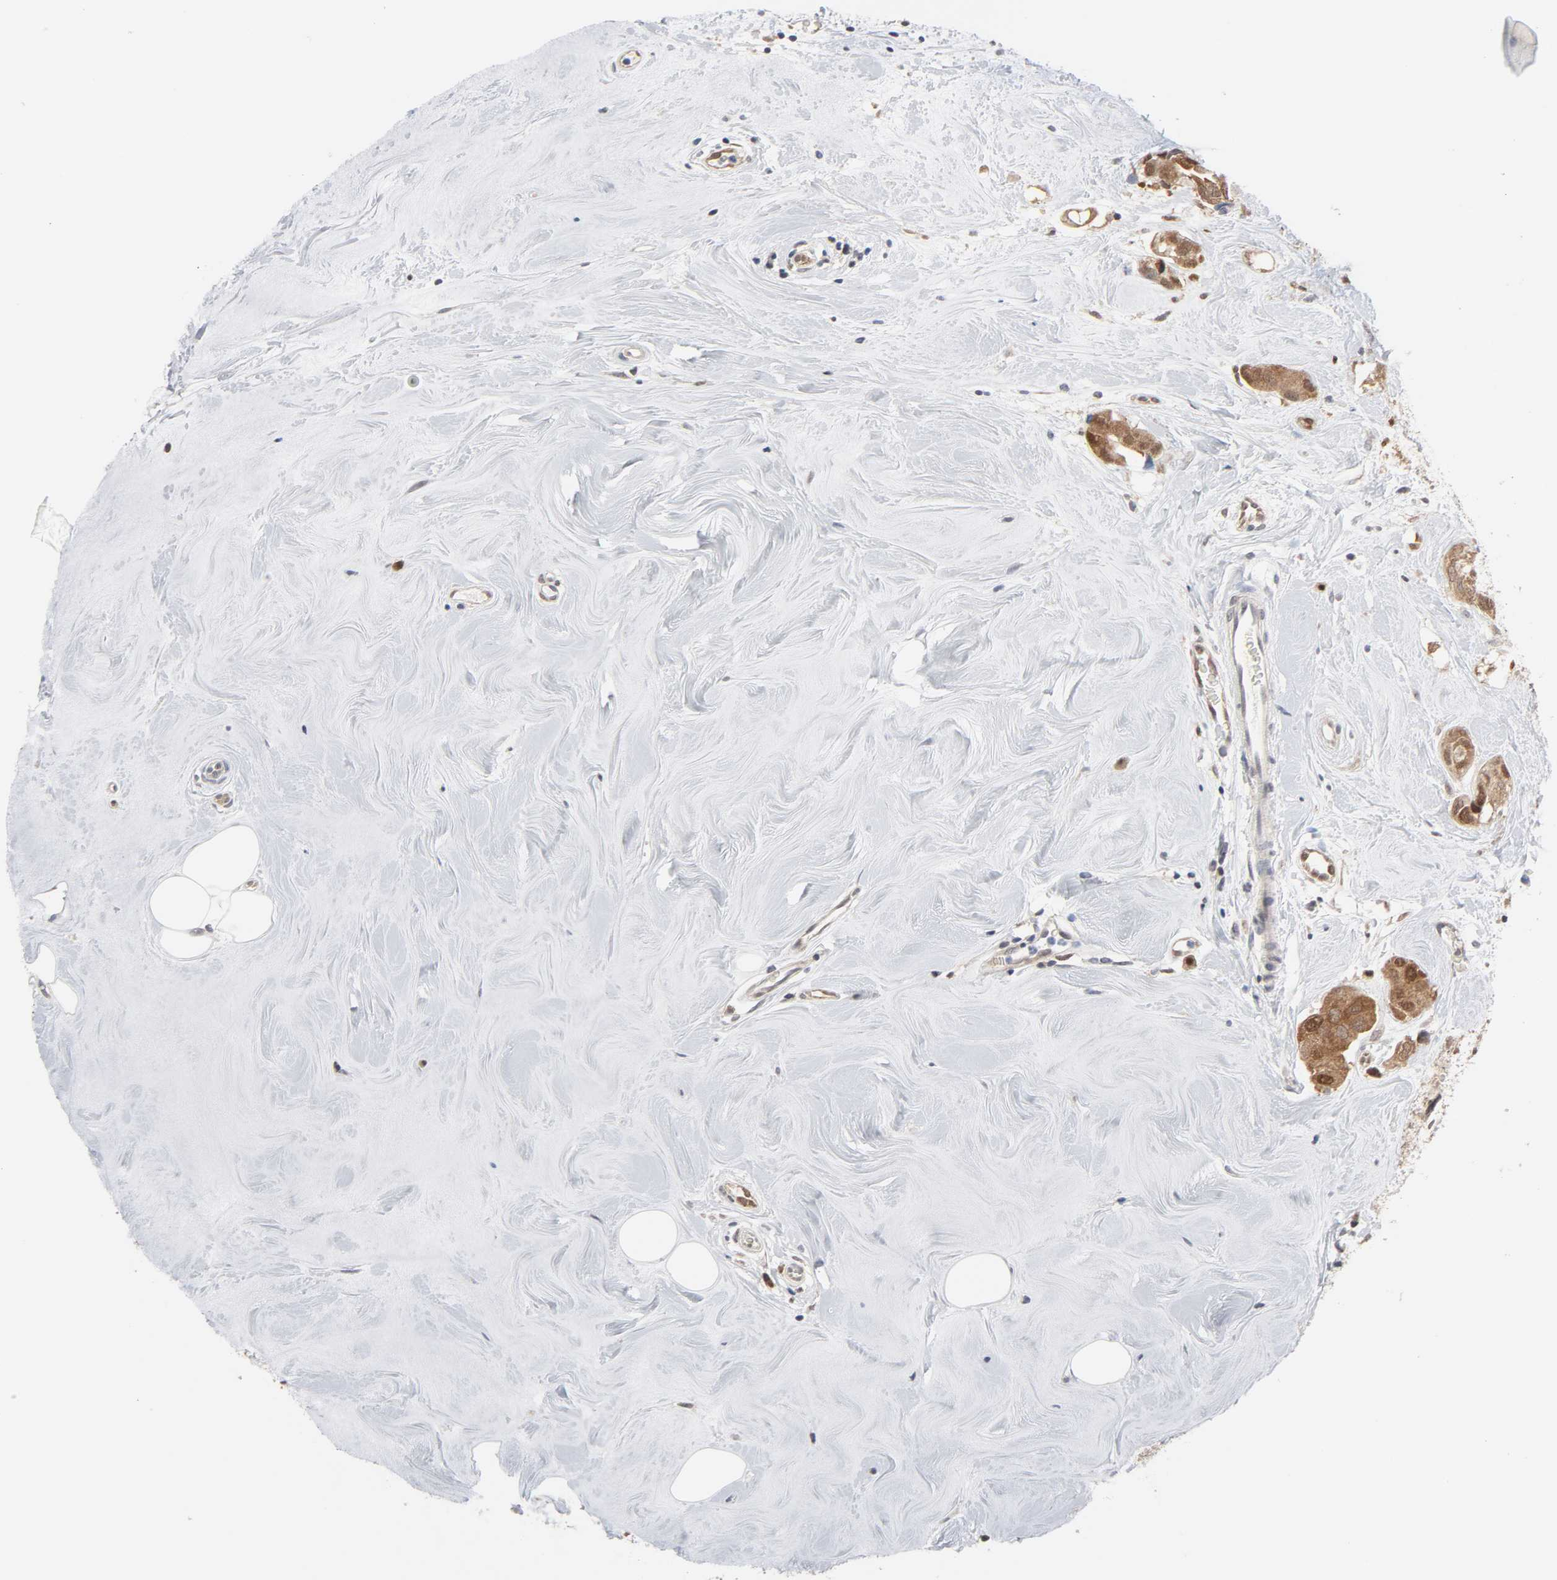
{"staining": {"intensity": "moderate", "quantity": ">75%", "location": "cytoplasmic/membranous,nuclear"}, "tissue": "breast cancer", "cell_type": "Tumor cells", "image_type": "cancer", "snomed": [{"axis": "morphology", "description": "Duct carcinoma"}, {"axis": "topography", "description": "Breast"}], "caption": "Human breast cancer (invasive ductal carcinoma) stained with a protein marker reveals moderate staining in tumor cells.", "gene": "PRDX1", "patient": {"sex": "female", "age": 40}}